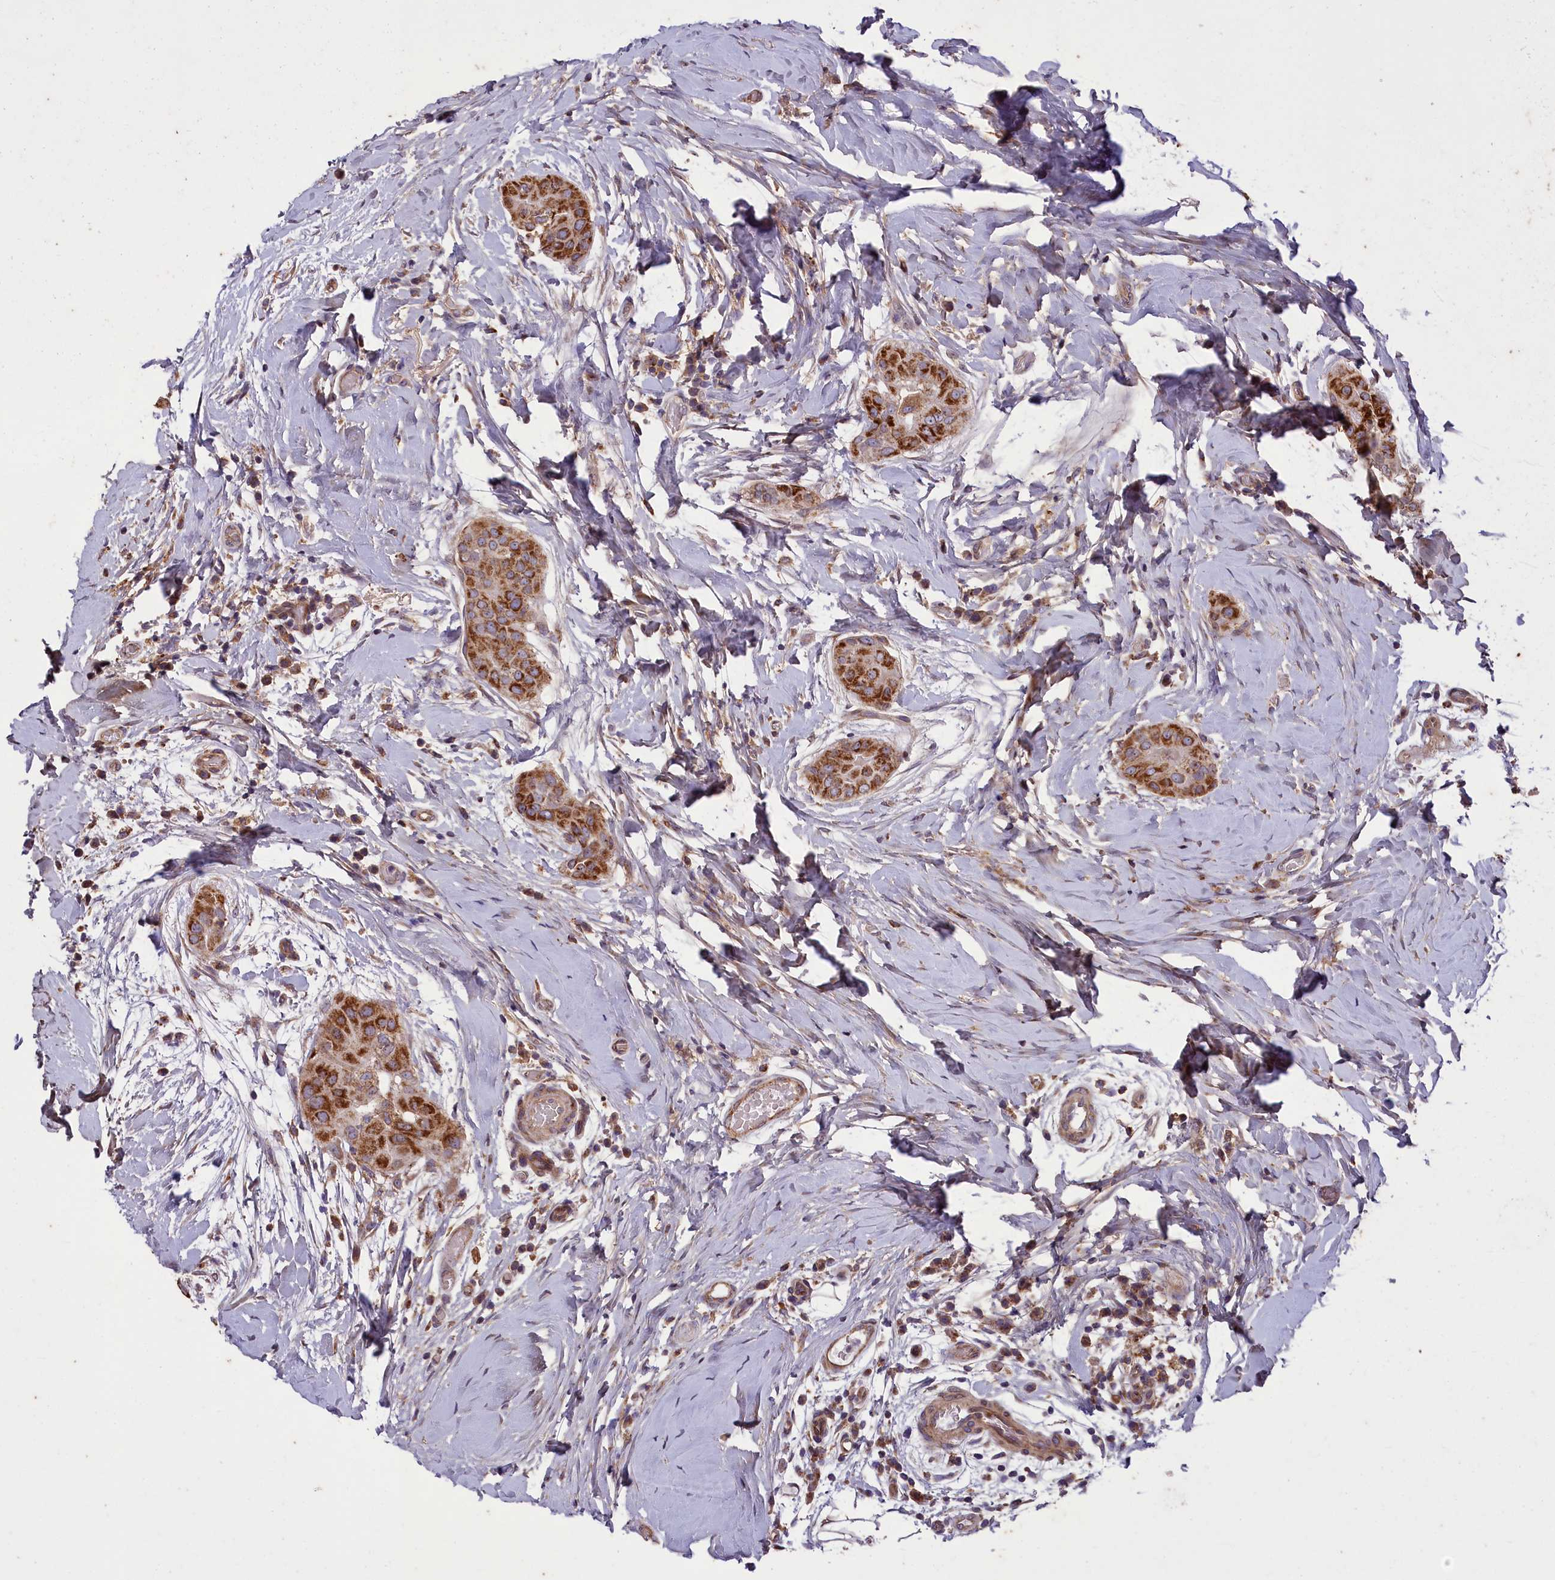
{"staining": {"intensity": "strong", "quantity": ">75%", "location": "cytoplasmic/membranous"}, "tissue": "thyroid cancer", "cell_type": "Tumor cells", "image_type": "cancer", "snomed": [{"axis": "morphology", "description": "Papillary adenocarcinoma, NOS"}, {"axis": "topography", "description": "Thyroid gland"}], "caption": "This is a histology image of IHC staining of thyroid cancer (papillary adenocarcinoma), which shows strong positivity in the cytoplasmic/membranous of tumor cells.", "gene": "ACAD8", "patient": {"sex": "male", "age": 33}}